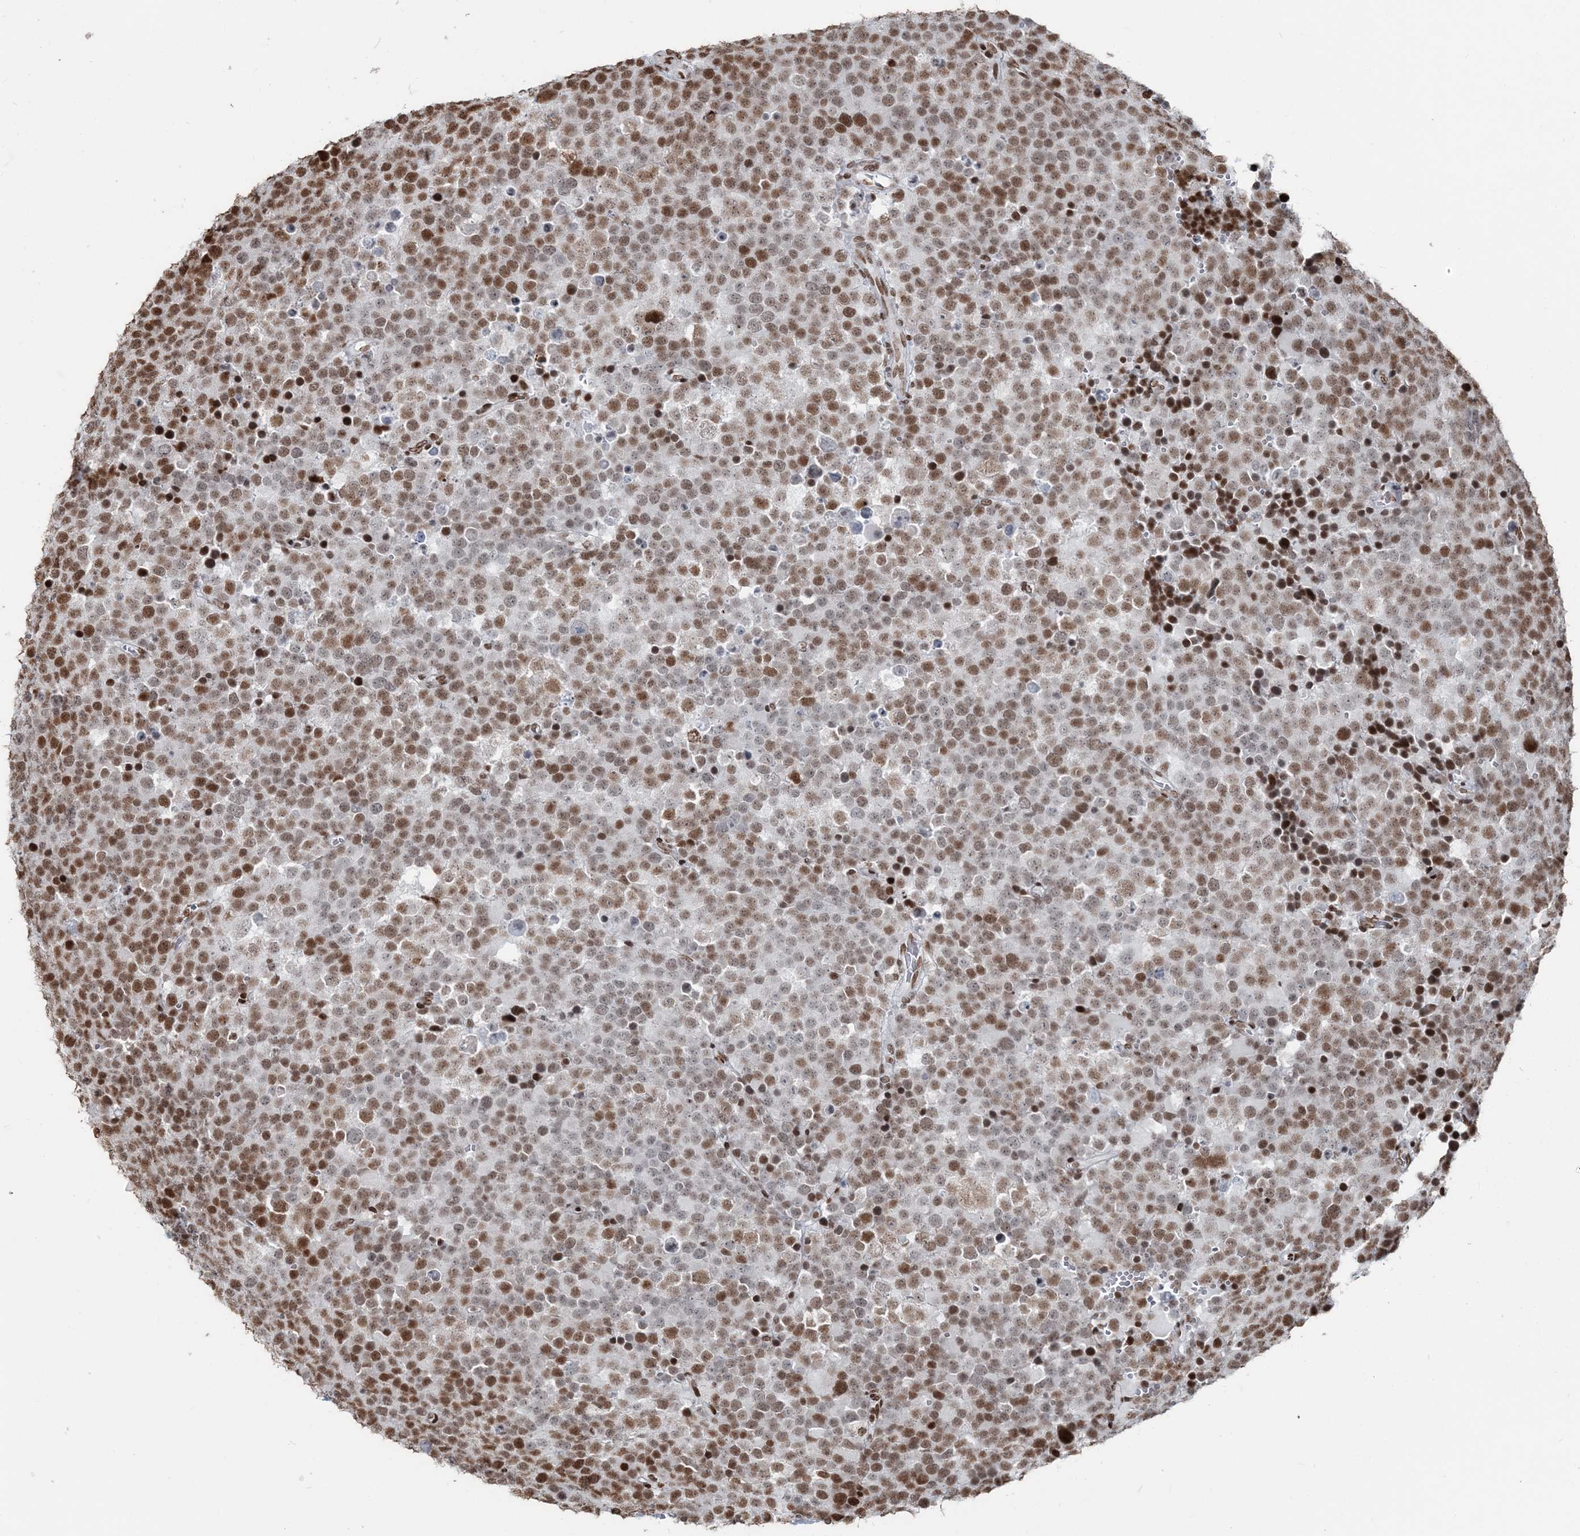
{"staining": {"intensity": "moderate", "quantity": ">75%", "location": "nuclear"}, "tissue": "testis cancer", "cell_type": "Tumor cells", "image_type": "cancer", "snomed": [{"axis": "morphology", "description": "Seminoma, NOS"}, {"axis": "topography", "description": "Testis"}], "caption": "Seminoma (testis) tissue displays moderate nuclear positivity in approximately >75% of tumor cells, visualized by immunohistochemistry.", "gene": "H3-3B", "patient": {"sex": "male", "age": 71}}